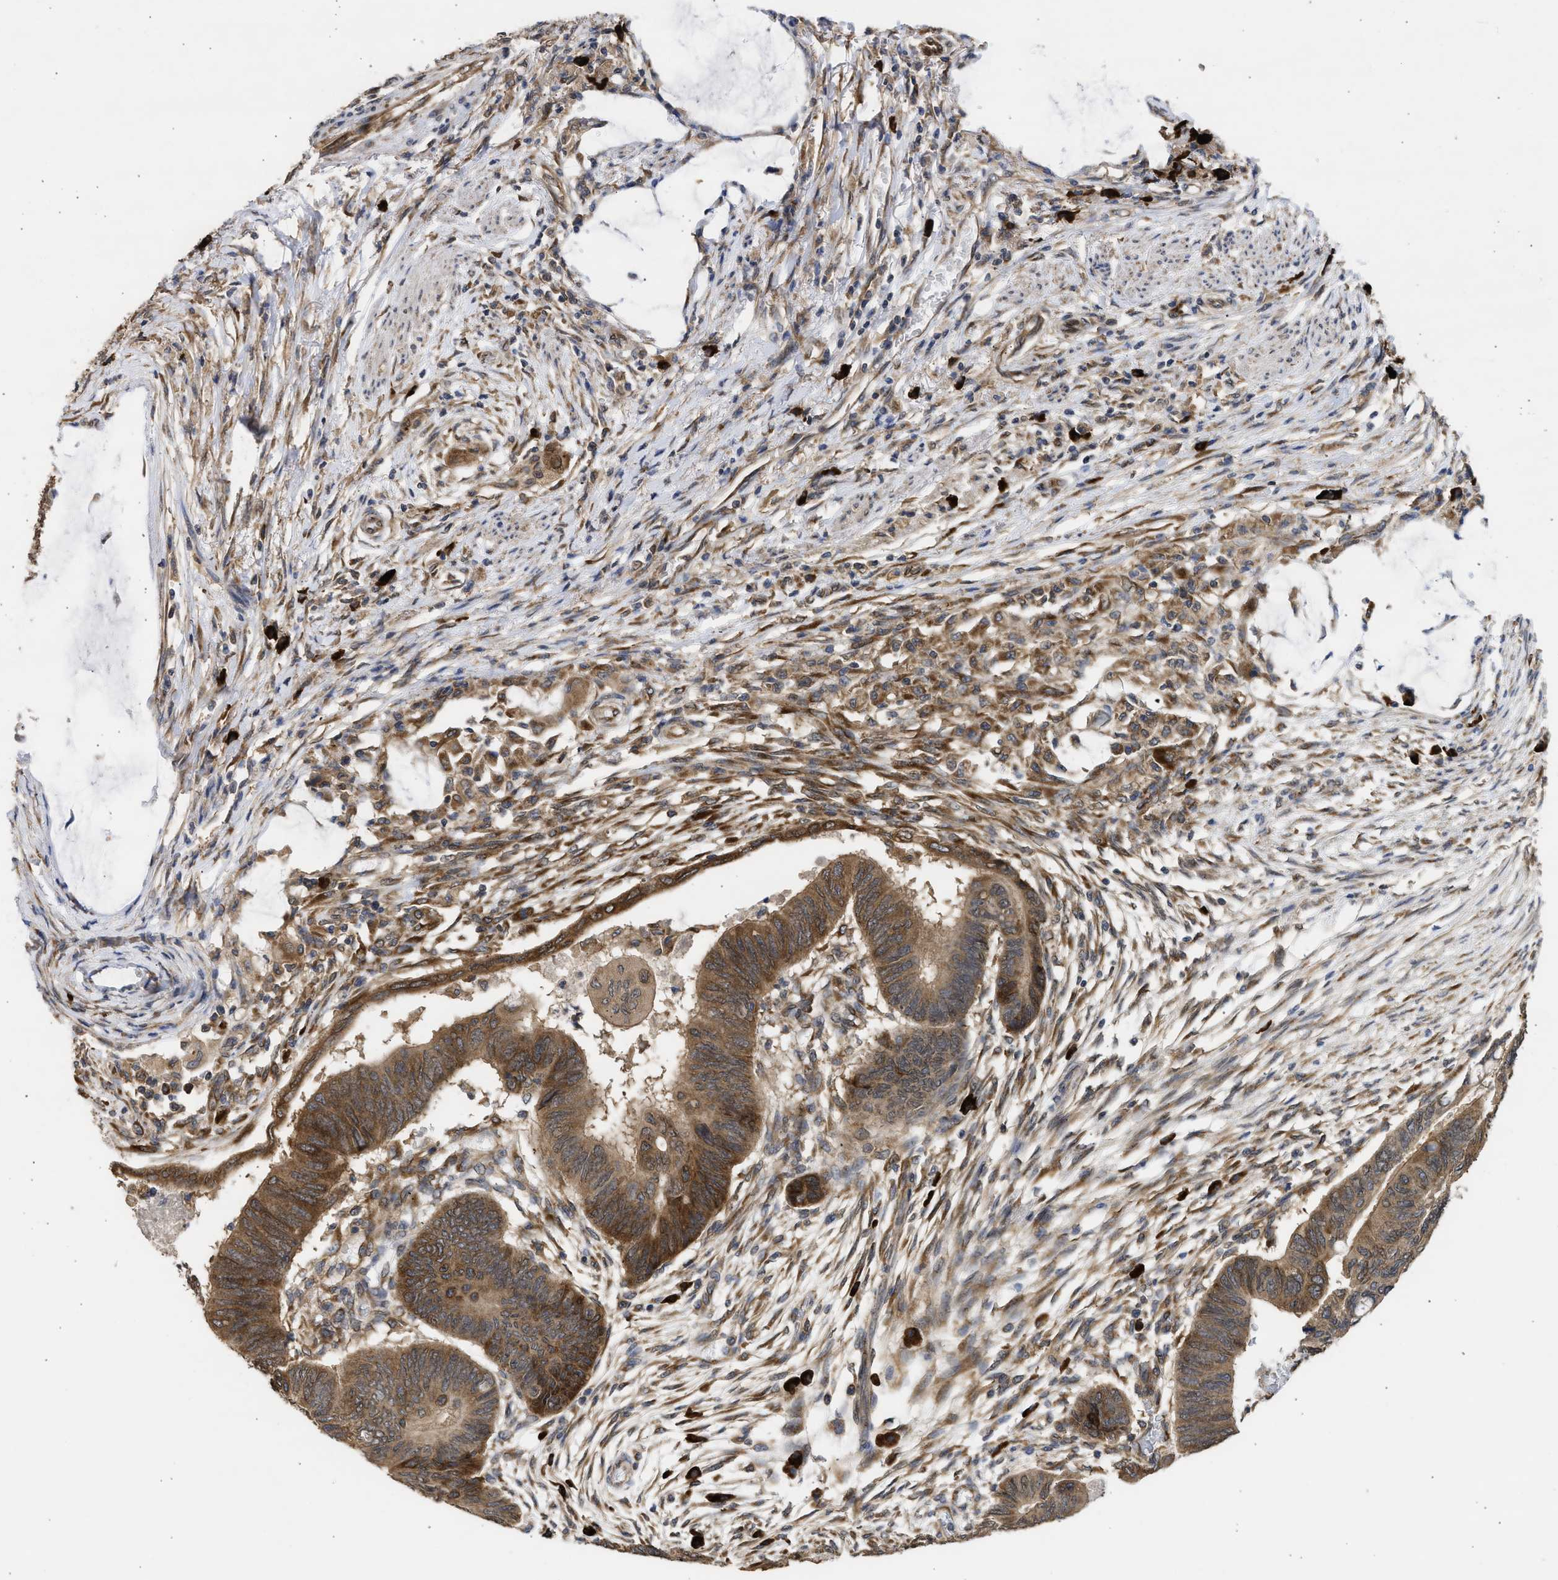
{"staining": {"intensity": "moderate", "quantity": ">75%", "location": "cytoplasmic/membranous"}, "tissue": "colorectal cancer", "cell_type": "Tumor cells", "image_type": "cancer", "snomed": [{"axis": "morphology", "description": "Normal tissue, NOS"}, {"axis": "morphology", "description": "Adenocarcinoma, NOS"}, {"axis": "topography", "description": "Rectum"}, {"axis": "topography", "description": "Peripheral nerve tissue"}], "caption": "IHC histopathology image of neoplastic tissue: human colorectal cancer (adenocarcinoma) stained using immunohistochemistry (IHC) displays medium levels of moderate protein expression localized specifically in the cytoplasmic/membranous of tumor cells, appearing as a cytoplasmic/membranous brown color.", "gene": "DNAJC1", "patient": {"sex": "male", "age": 92}}